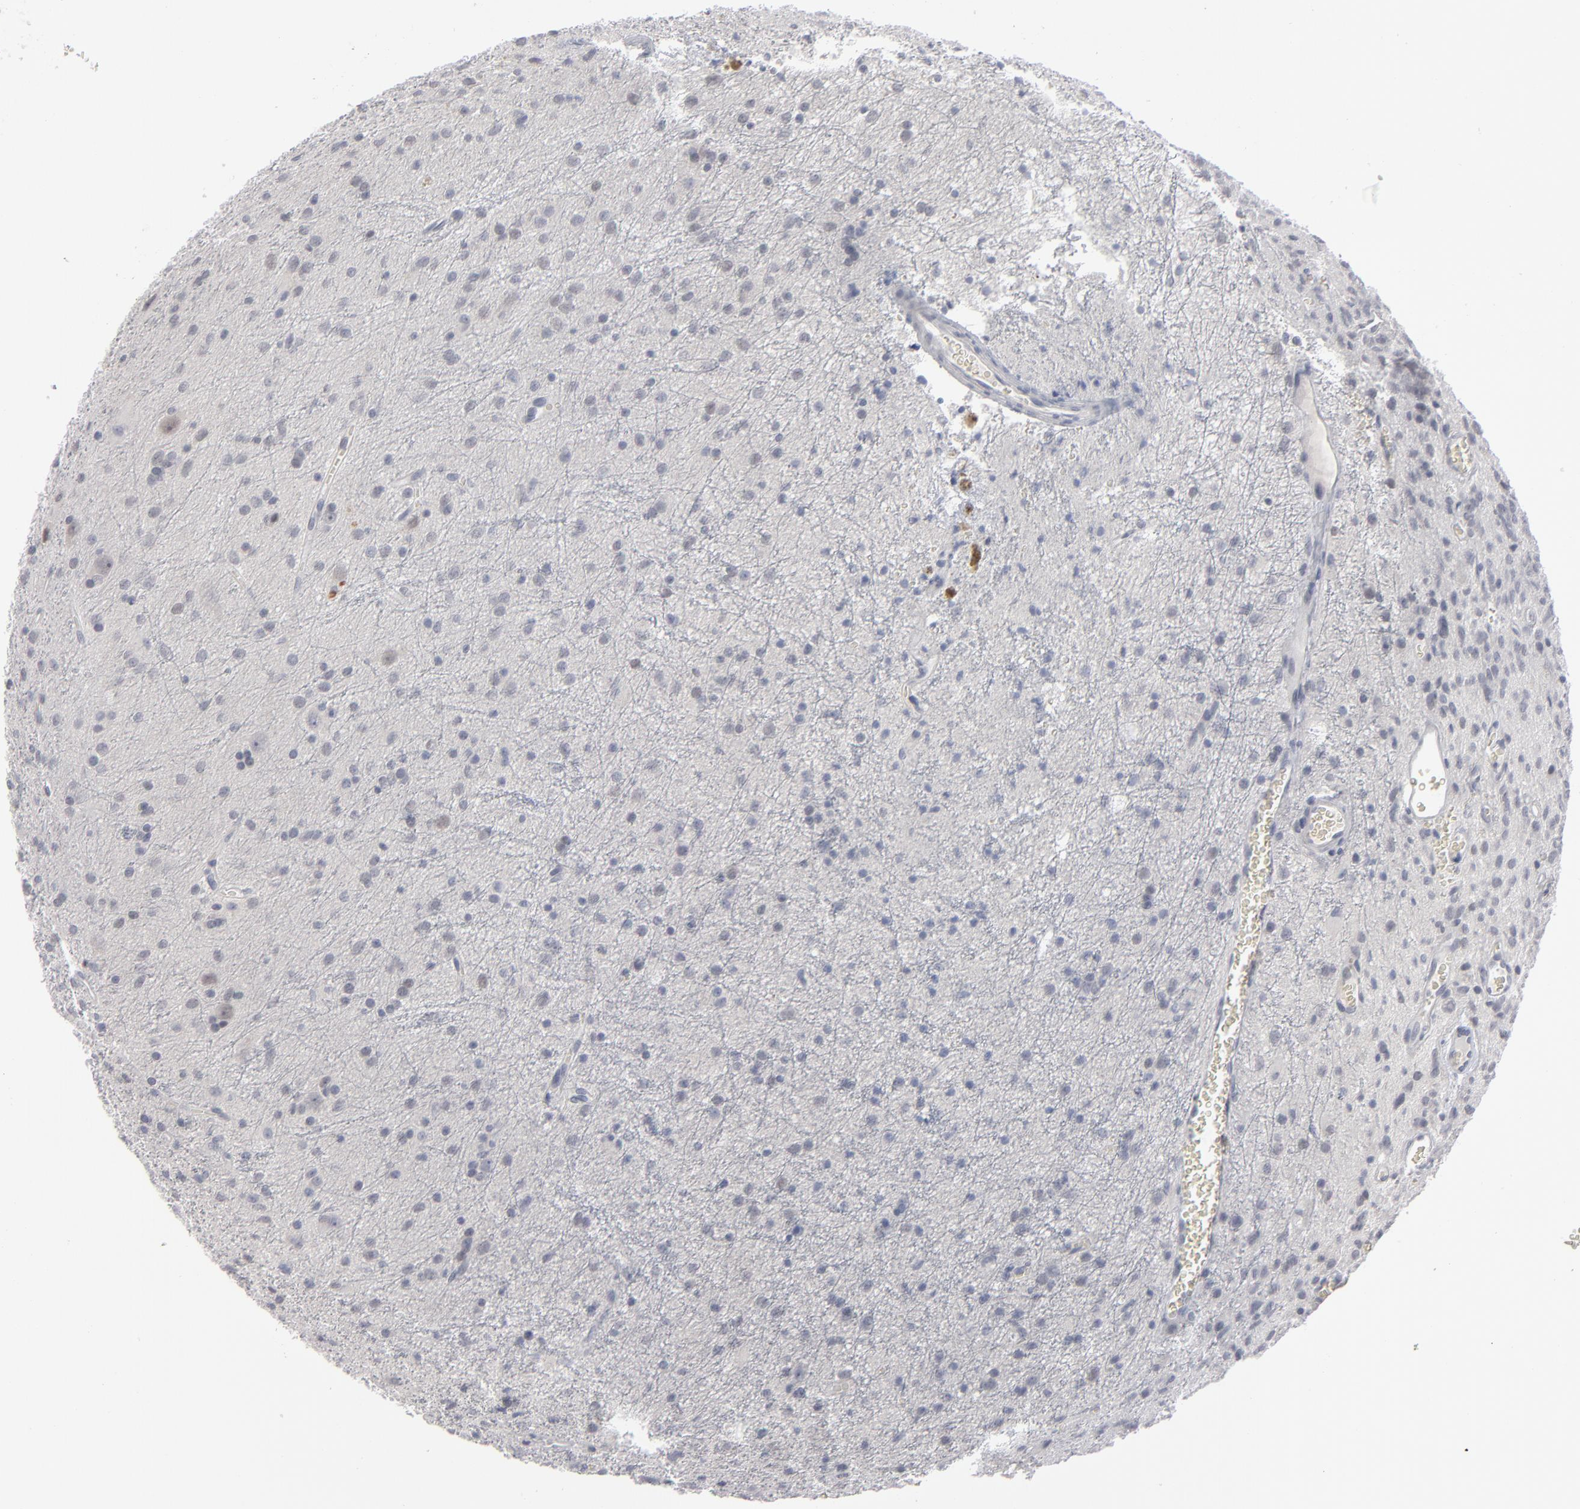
{"staining": {"intensity": "negative", "quantity": "none", "location": "none"}, "tissue": "glioma", "cell_type": "Tumor cells", "image_type": "cancer", "snomed": [{"axis": "morphology", "description": "Glioma, malignant, Low grade"}, {"axis": "topography", "description": "Brain"}], "caption": "Photomicrograph shows no protein positivity in tumor cells of malignant glioma (low-grade) tissue.", "gene": "KIAA1210", "patient": {"sex": "female", "age": 15}}